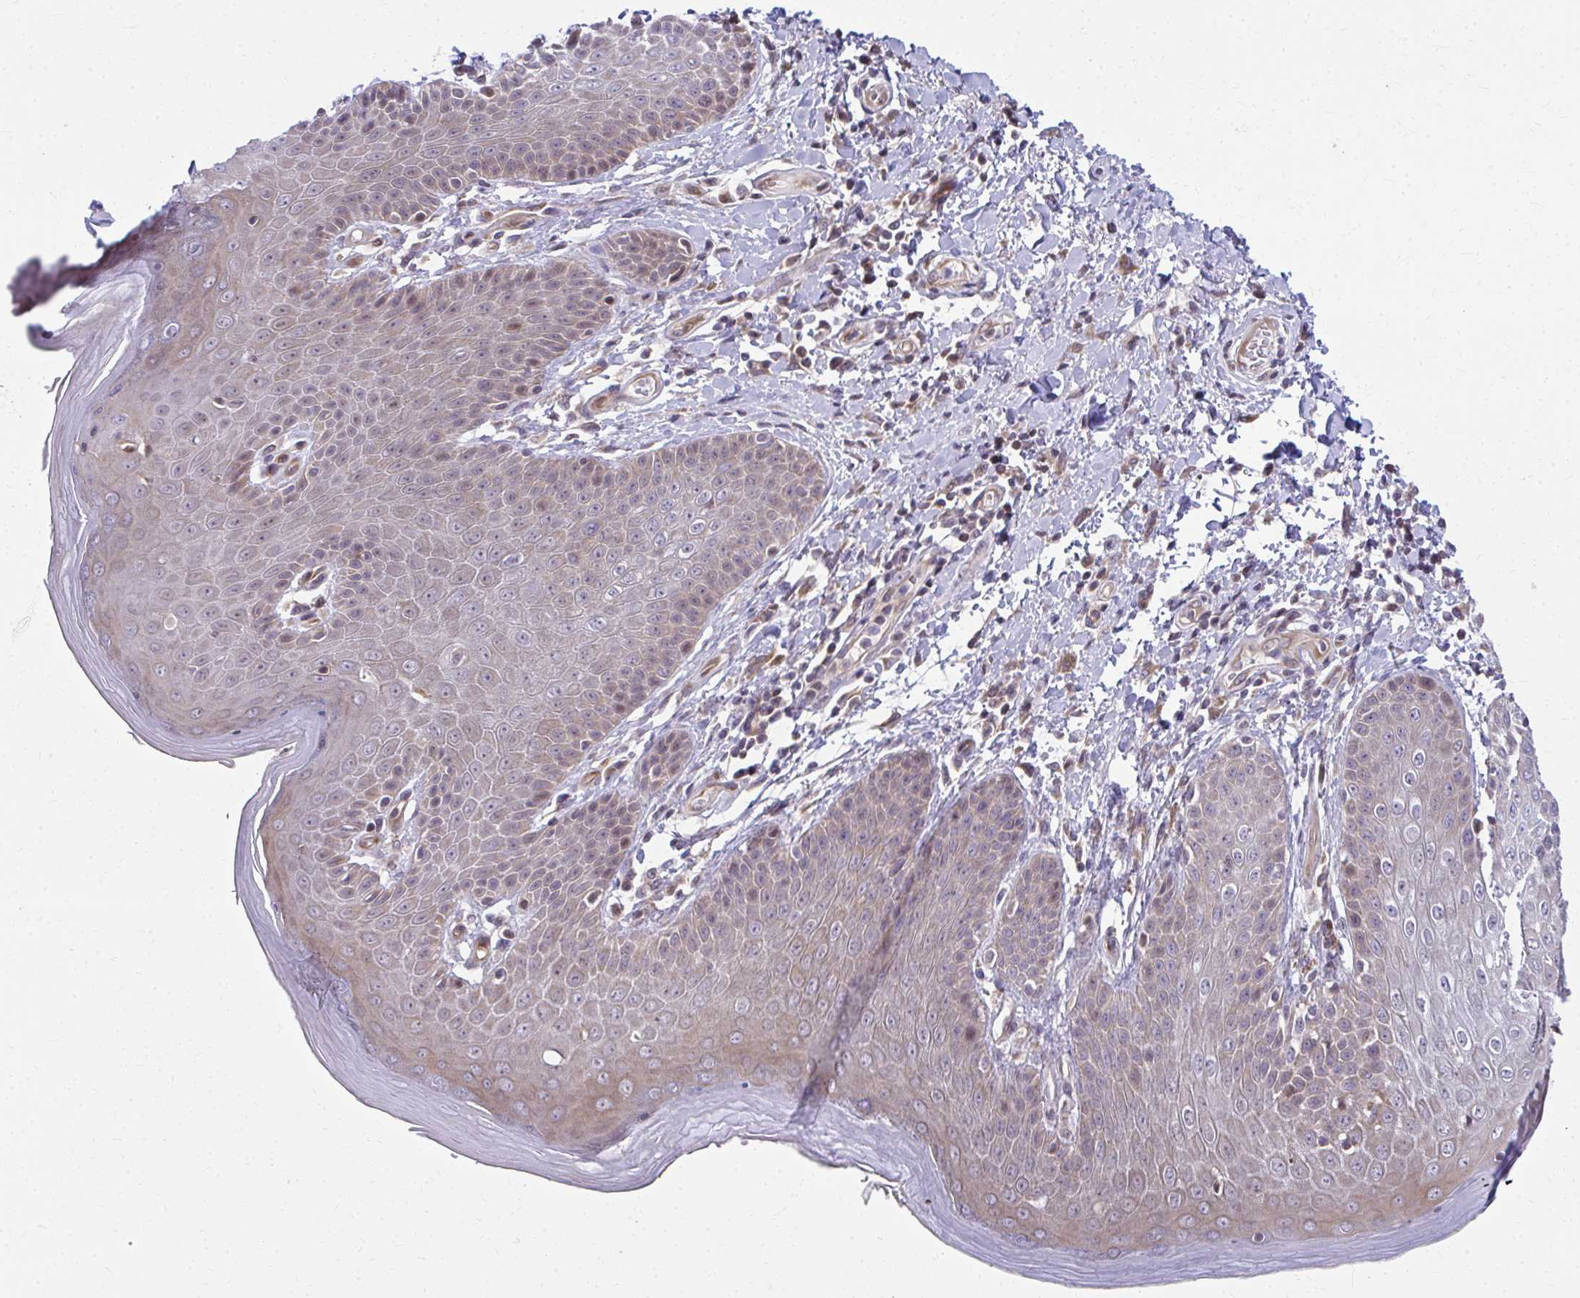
{"staining": {"intensity": "moderate", "quantity": "25%-75%", "location": "cytoplasmic/membranous,nuclear"}, "tissue": "skin", "cell_type": "Epidermal cells", "image_type": "normal", "snomed": [{"axis": "morphology", "description": "Normal tissue, NOS"}, {"axis": "topography", "description": "Peripheral nerve tissue"}], "caption": "The image reveals immunohistochemical staining of unremarkable skin. There is moderate cytoplasmic/membranous,nuclear expression is present in about 25%-75% of epidermal cells.", "gene": "MAF1", "patient": {"sex": "male", "age": 51}}